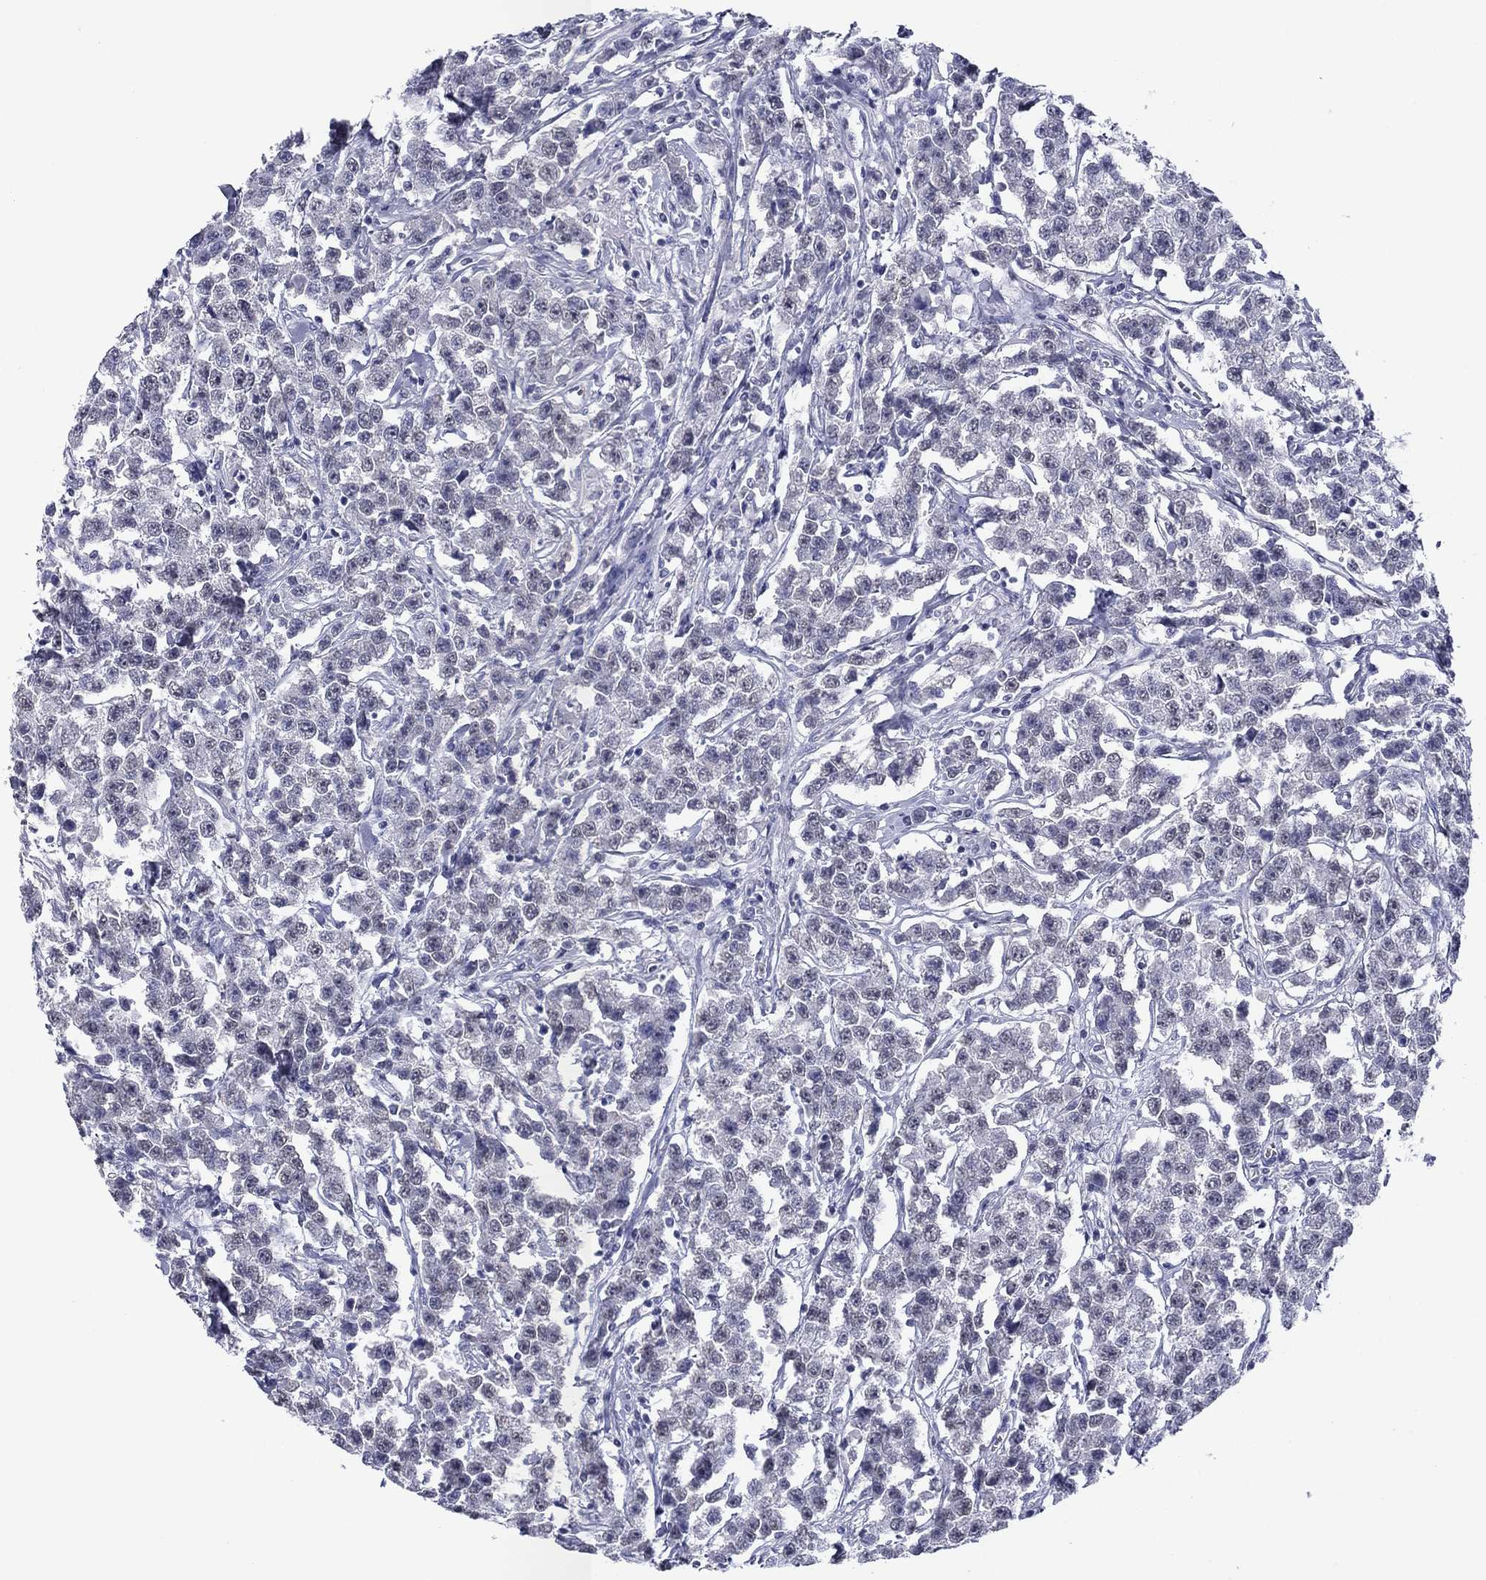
{"staining": {"intensity": "negative", "quantity": "none", "location": "none"}, "tissue": "testis cancer", "cell_type": "Tumor cells", "image_type": "cancer", "snomed": [{"axis": "morphology", "description": "Seminoma, NOS"}, {"axis": "topography", "description": "Testis"}], "caption": "A histopathology image of human testis cancer is negative for staining in tumor cells.", "gene": "HAO1", "patient": {"sex": "male", "age": 59}}